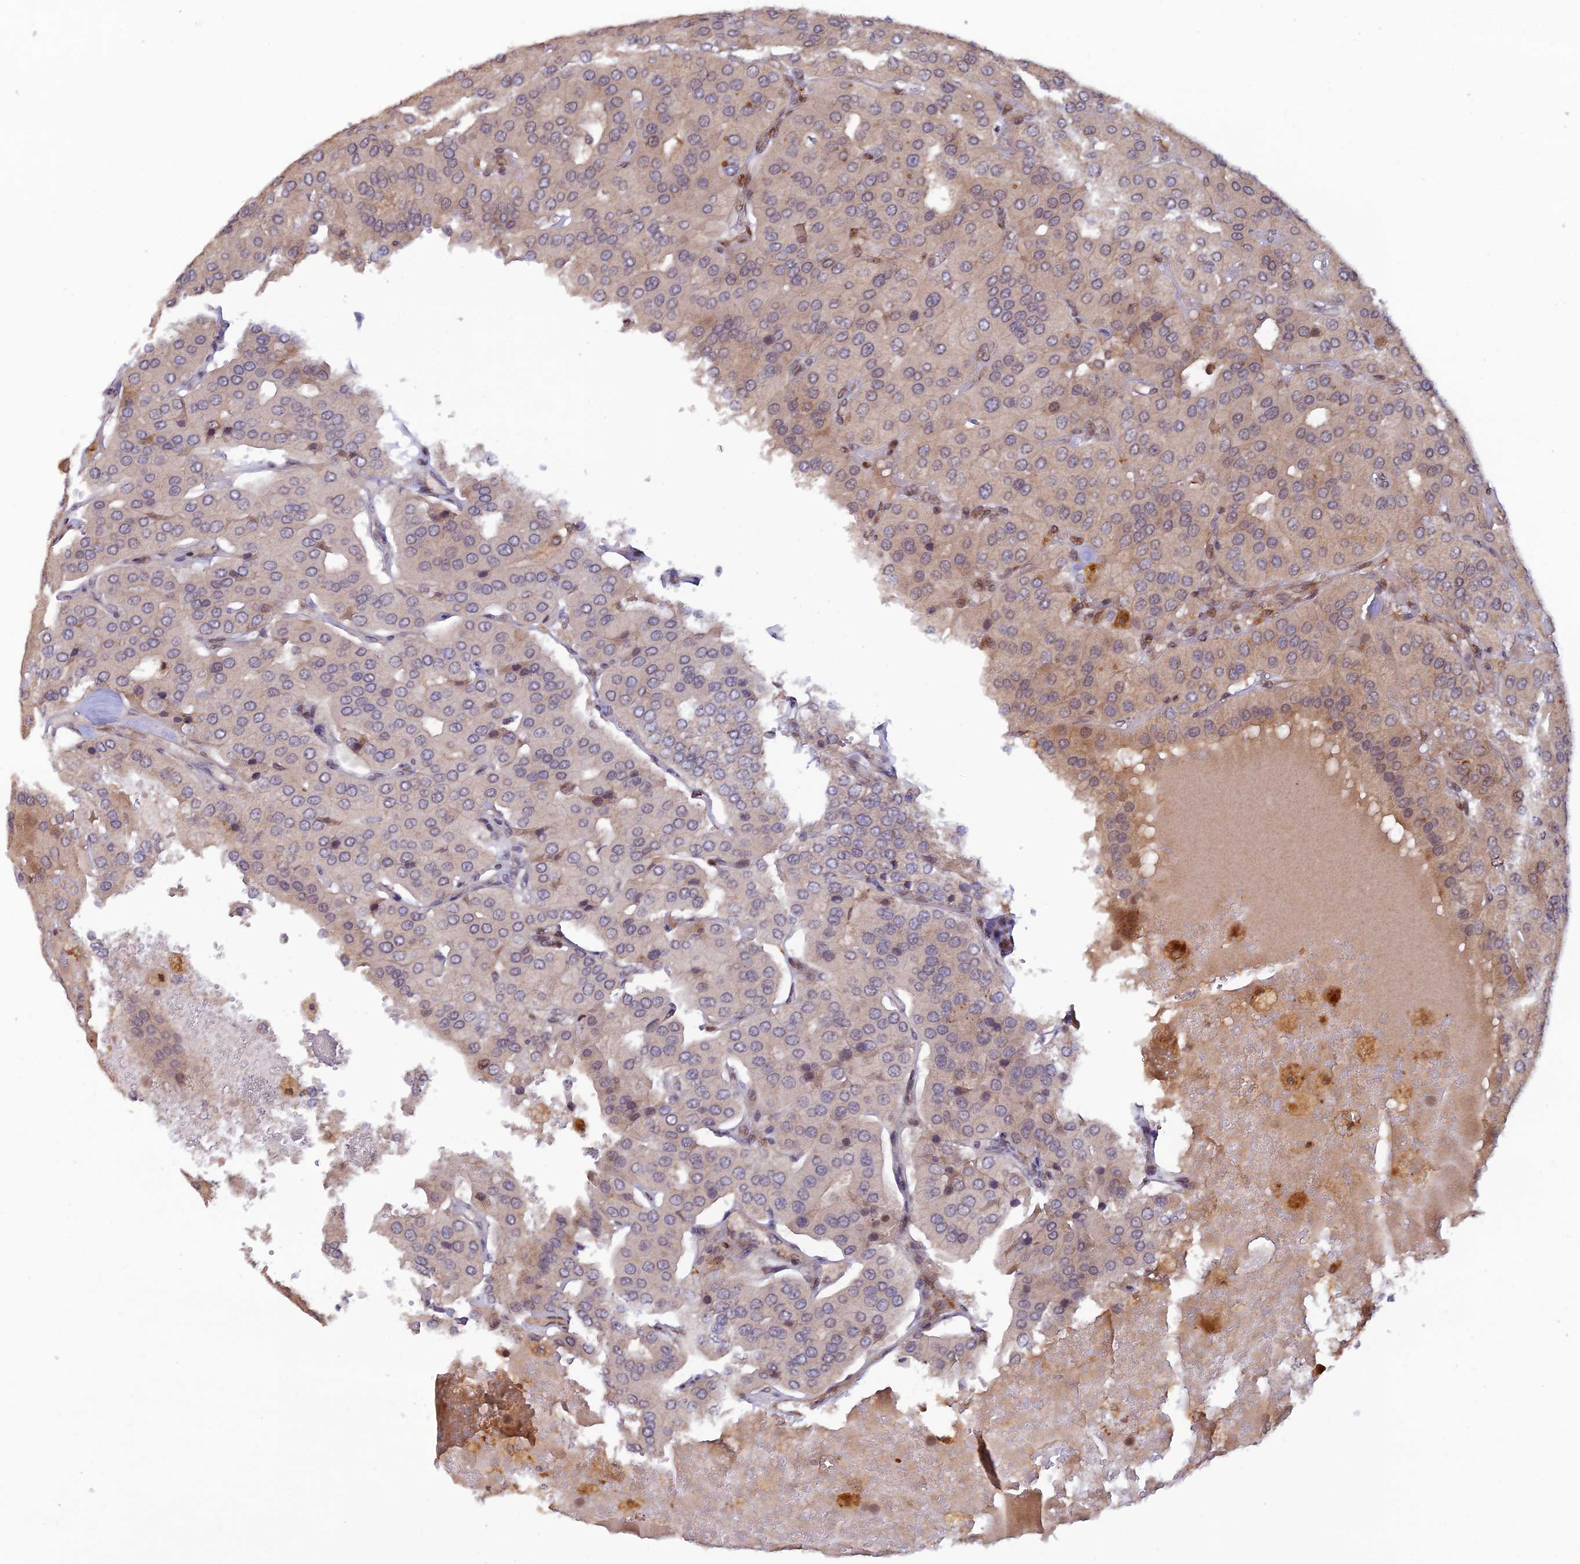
{"staining": {"intensity": "negative", "quantity": "none", "location": "none"}, "tissue": "parathyroid gland", "cell_type": "Glandular cells", "image_type": "normal", "snomed": [{"axis": "morphology", "description": "Normal tissue, NOS"}, {"axis": "morphology", "description": "Adenoma, NOS"}, {"axis": "topography", "description": "Parathyroid gland"}], "caption": "Immunohistochemical staining of normal parathyroid gland demonstrates no significant staining in glandular cells. Brightfield microscopy of IHC stained with DAB (brown) and hematoxylin (blue), captured at high magnification.", "gene": "ZNF565", "patient": {"sex": "female", "age": 86}}